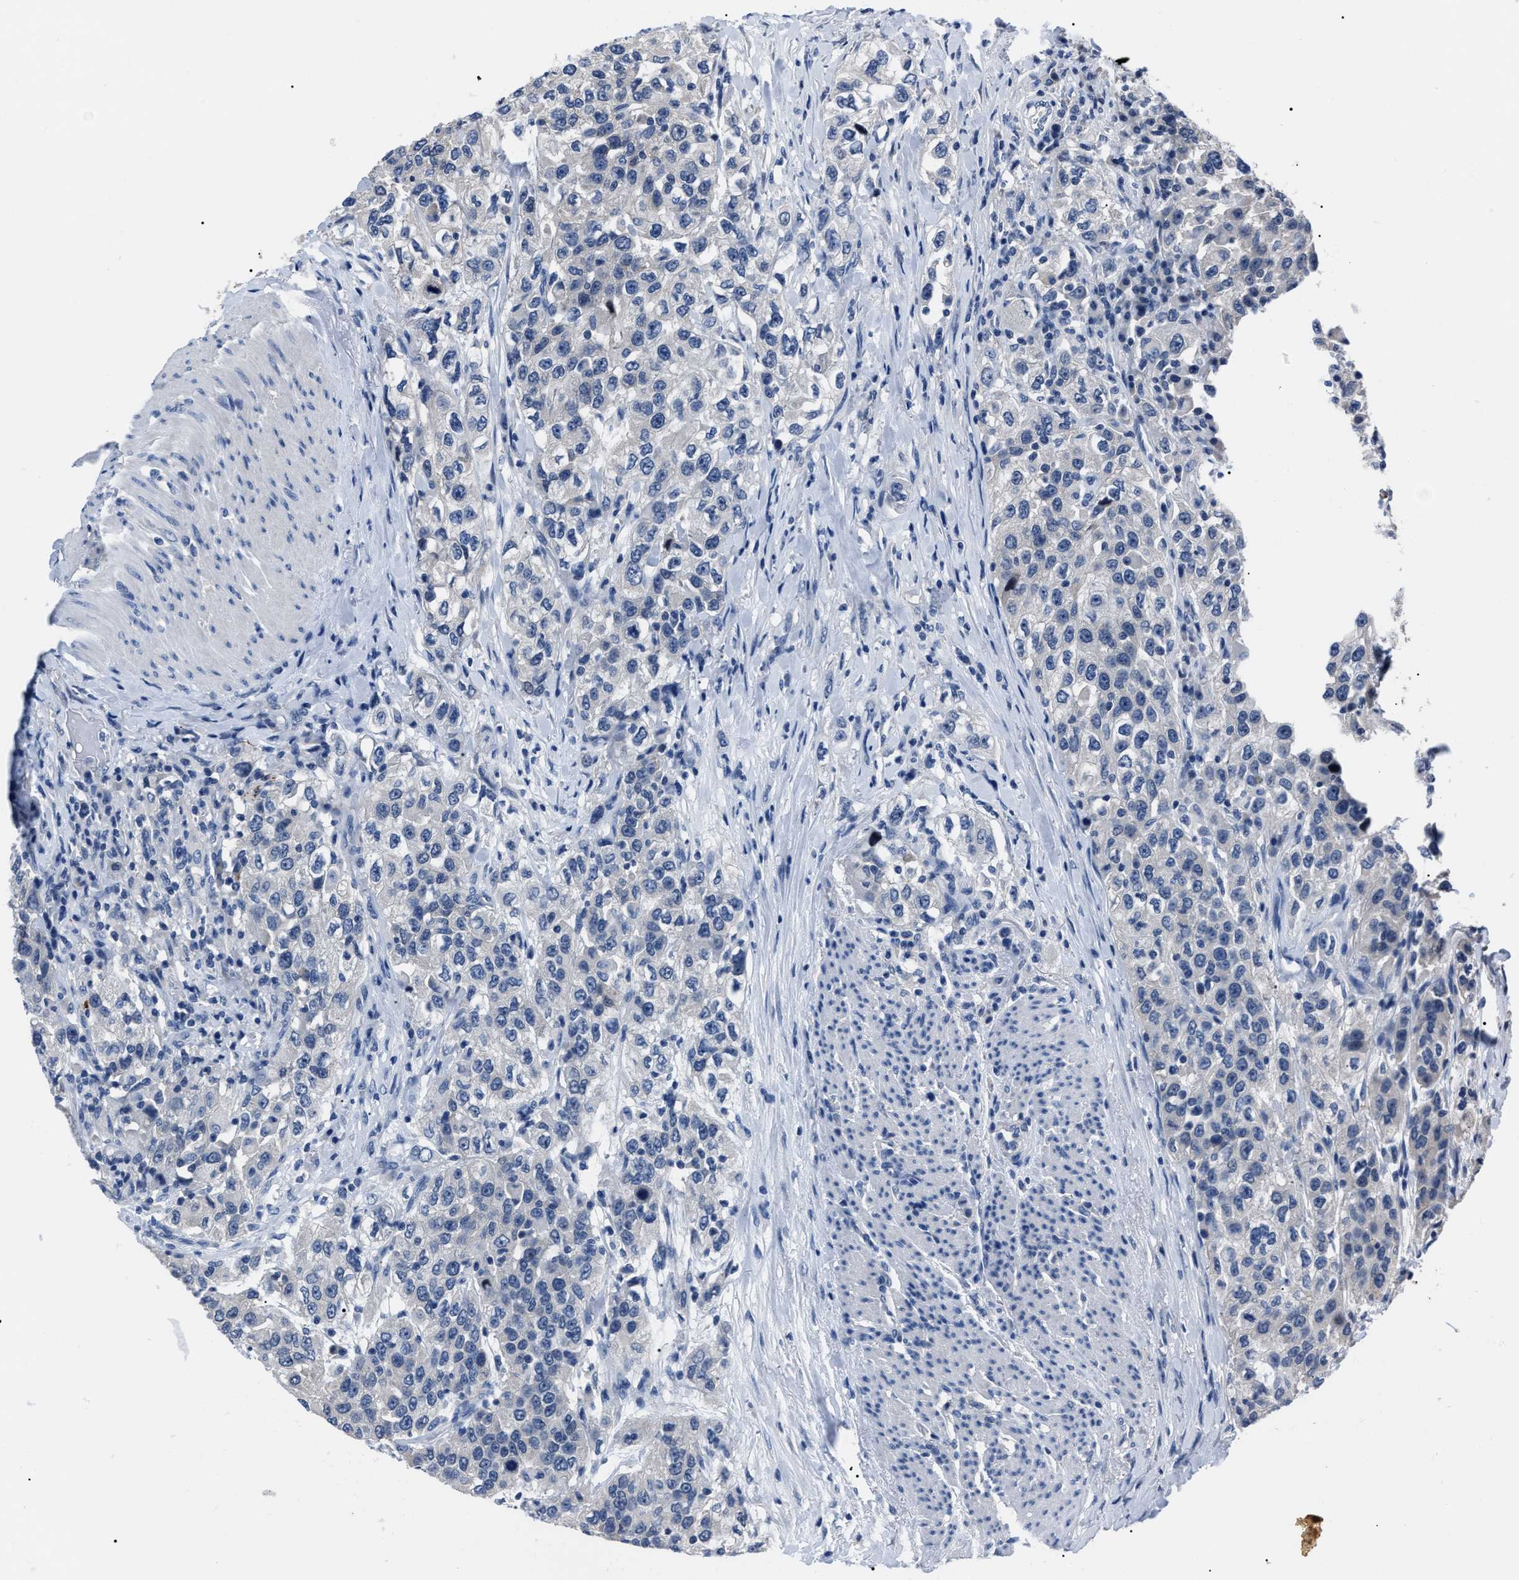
{"staining": {"intensity": "negative", "quantity": "none", "location": "none"}, "tissue": "urothelial cancer", "cell_type": "Tumor cells", "image_type": "cancer", "snomed": [{"axis": "morphology", "description": "Urothelial carcinoma, High grade"}, {"axis": "topography", "description": "Urinary bladder"}], "caption": "Immunohistochemistry (IHC) image of human high-grade urothelial carcinoma stained for a protein (brown), which displays no positivity in tumor cells. (Immunohistochemistry, brightfield microscopy, high magnification).", "gene": "LRWD1", "patient": {"sex": "female", "age": 80}}